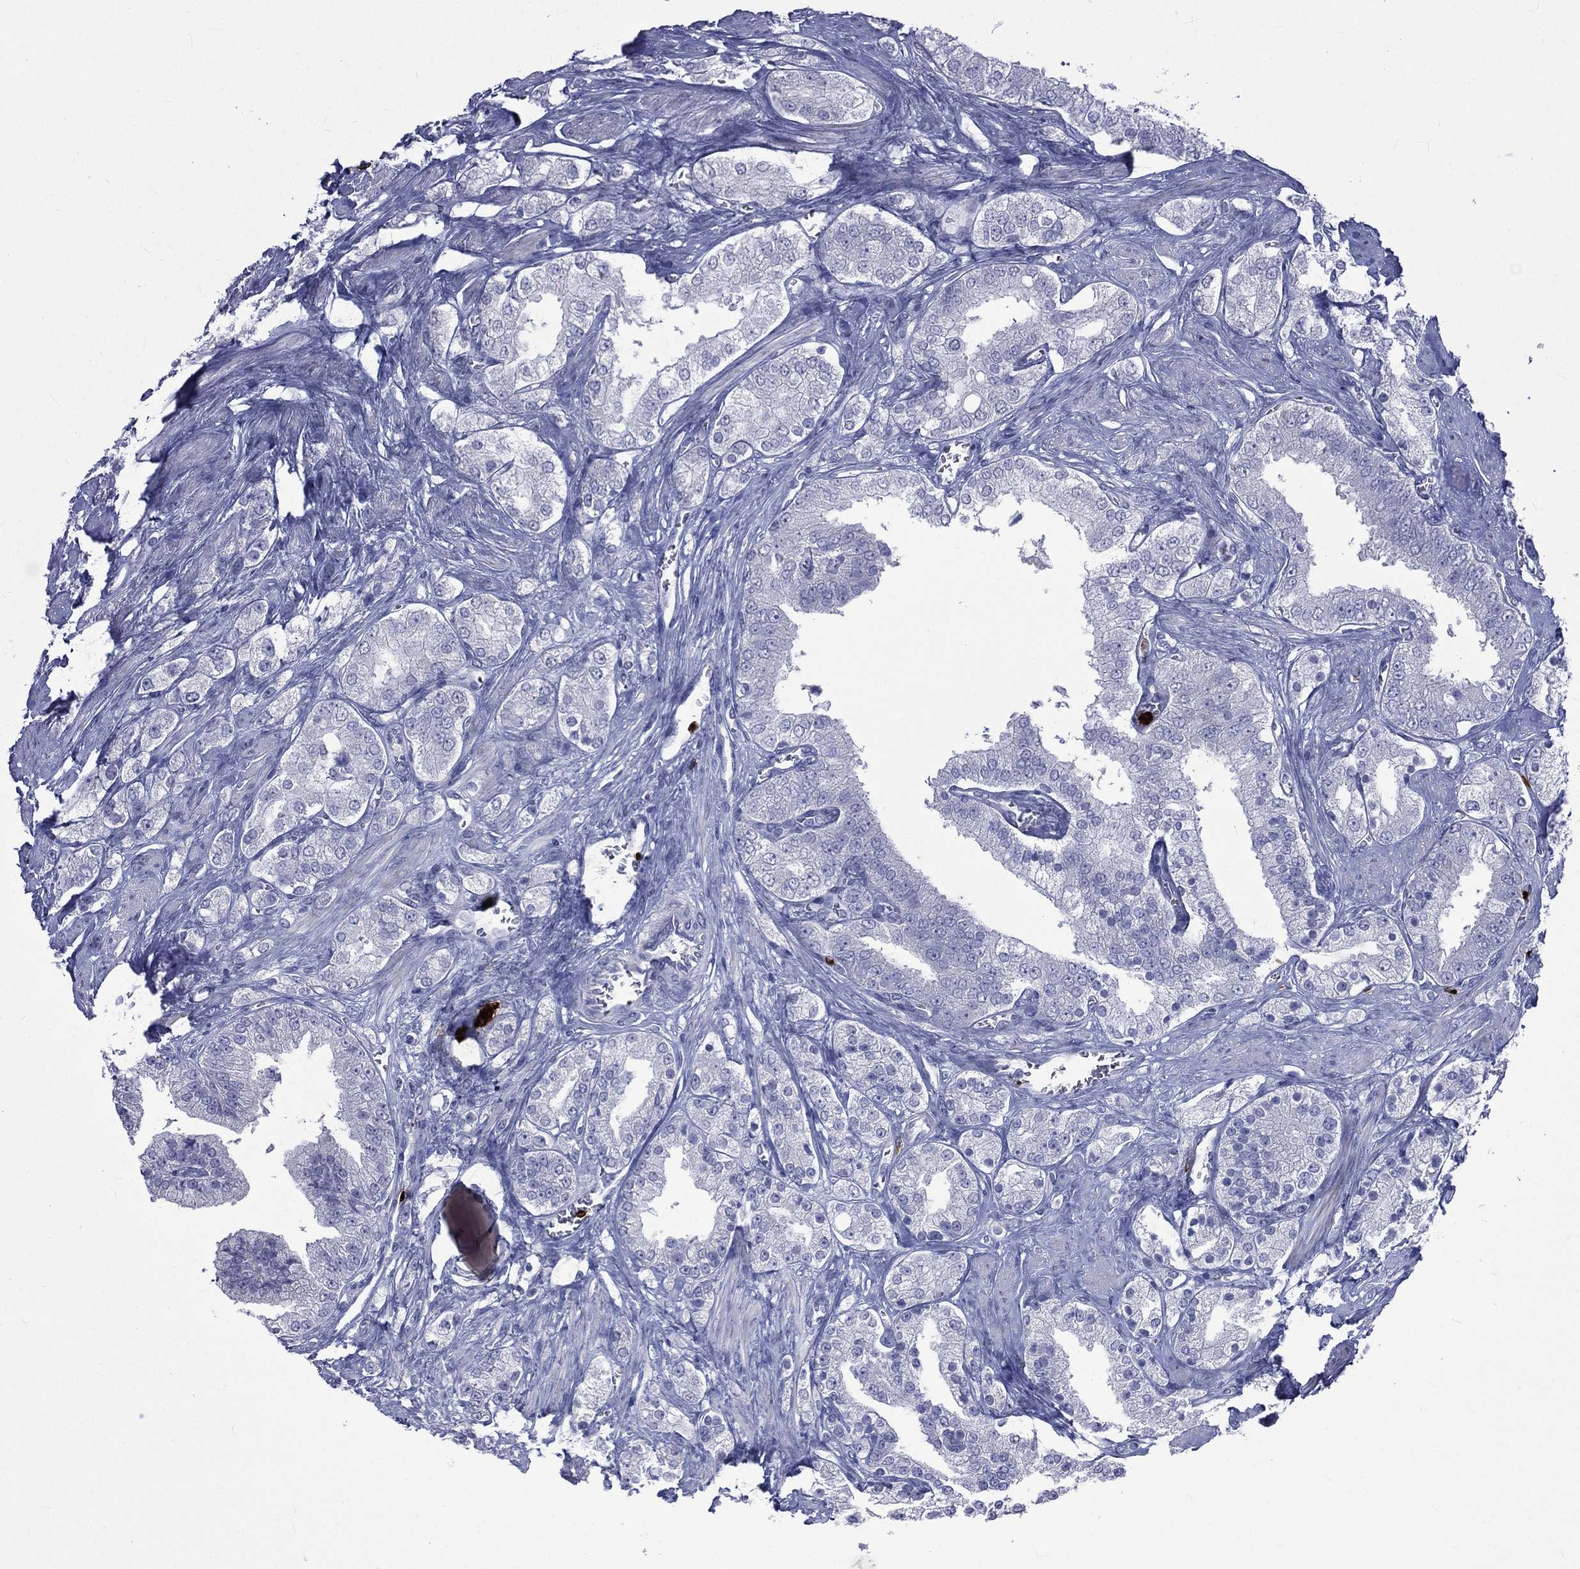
{"staining": {"intensity": "negative", "quantity": "none", "location": "none"}, "tissue": "prostate cancer", "cell_type": "Tumor cells", "image_type": "cancer", "snomed": [{"axis": "morphology", "description": "Adenocarcinoma, NOS"}, {"axis": "topography", "description": "Prostate and seminal vesicle, NOS"}, {"axis": "topography", "description": "Prostate"}], "caption": "DAB immunohistochemical staining of human prostate cancer (adenocarcinoma) demonstrates no significant positivity in tumor cells.", "gene": "ELANE", "patient": {"sex": "male", "age": 67}}